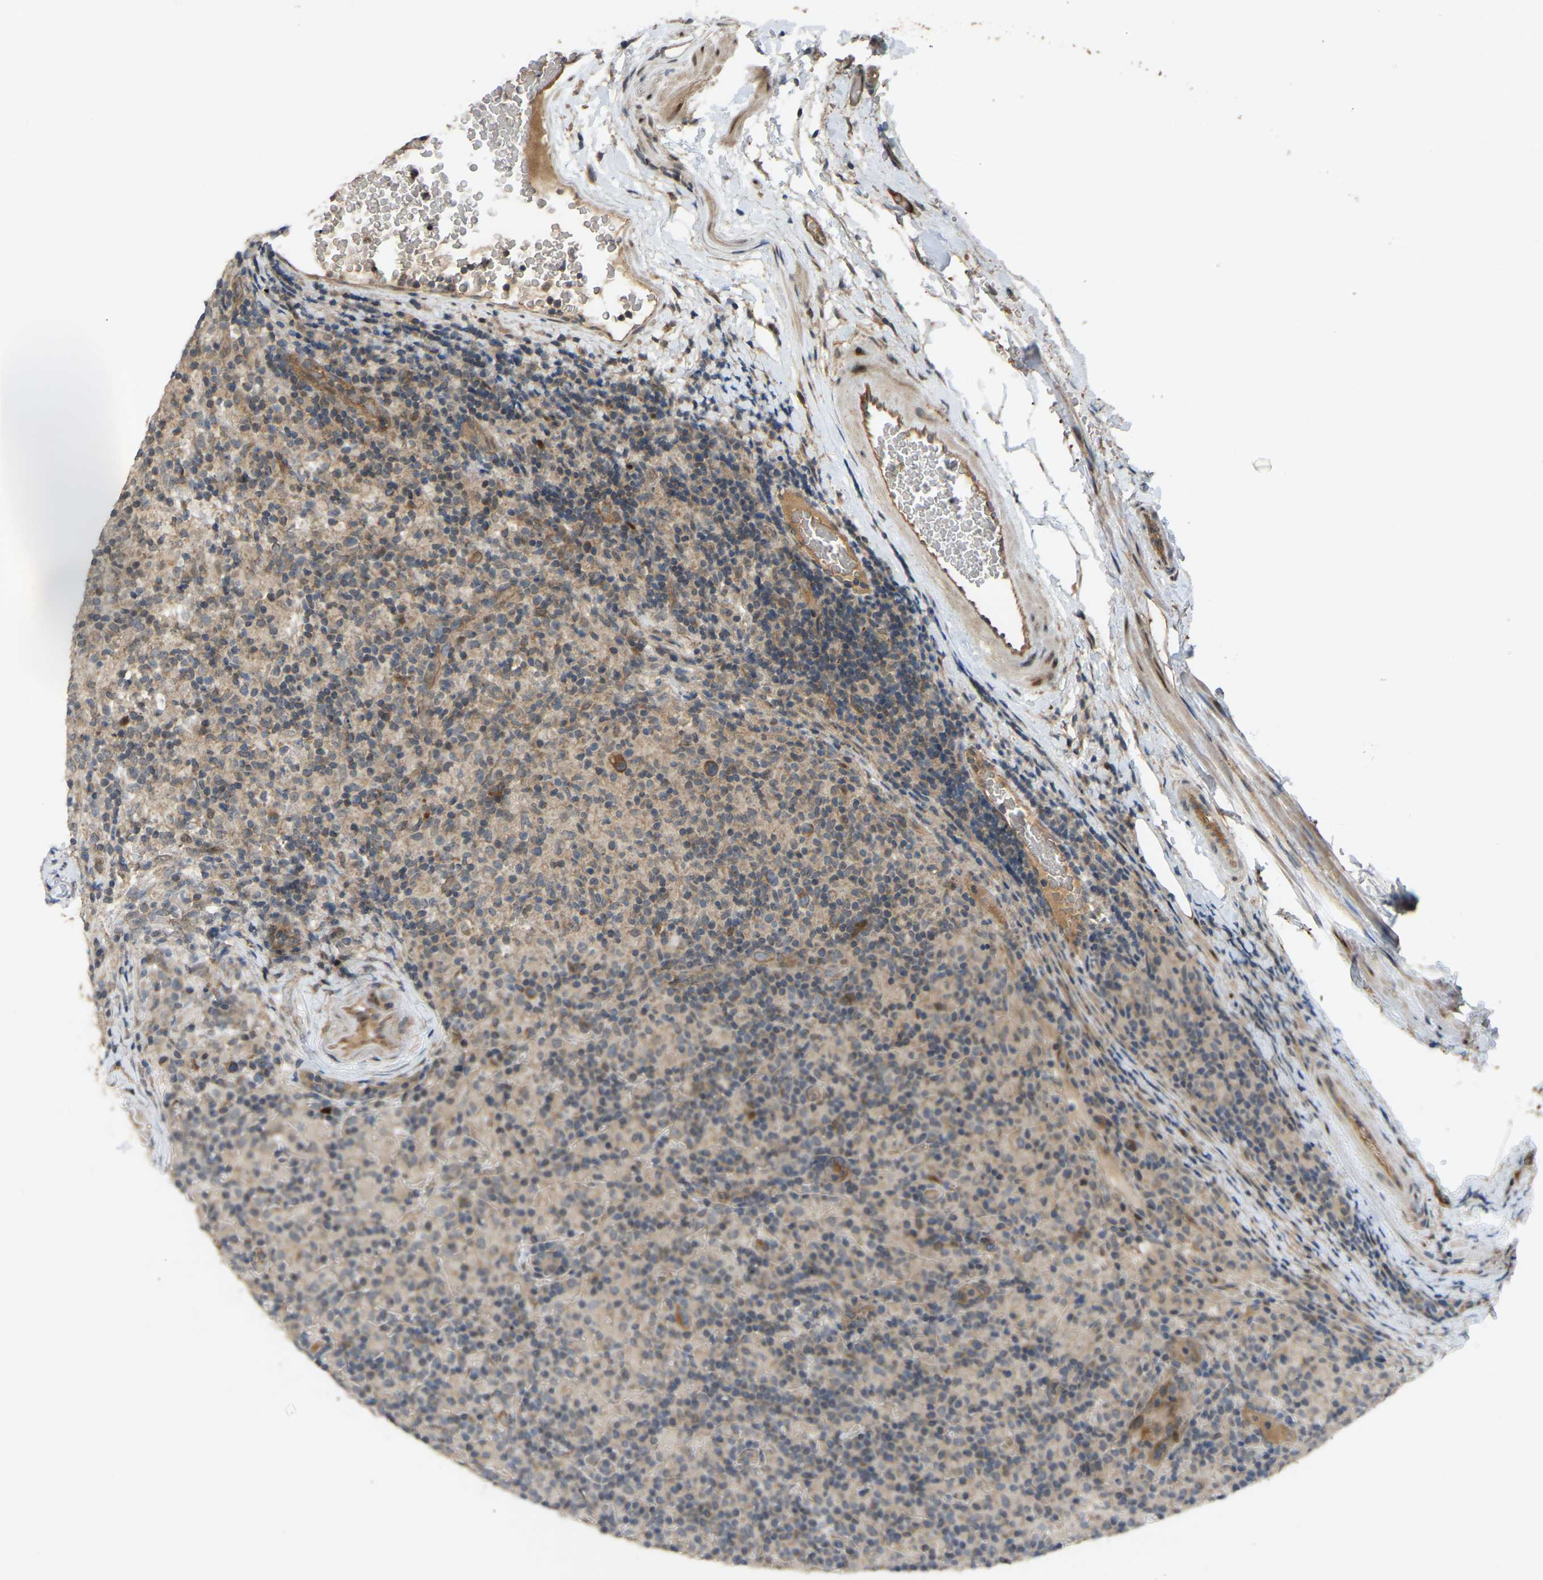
{"staining": {"intensity": "moderate", "quantity": ">75%", "location": "cytoplasmic/membranous"}, "tissue": "lymphoma", "cell_type": "Tumor cells", "image_type": "cancer", "snomed": [{"axis": "morphology", "description": "Hodgkin's disease, NOS"}, {"axis": "topography", "description": "Lymph node"}], "caption": "IHC of lymphoma reveals medium levels of moderate cytoplasmic/membranous positivity in about >75% of tumor cells. (DAB (3,3'-diaminobenzidine) IHC with brightfield microscopy, high magnification).", "gene": "C21orf91", "patient": {"sex": "male", "age": 70}}